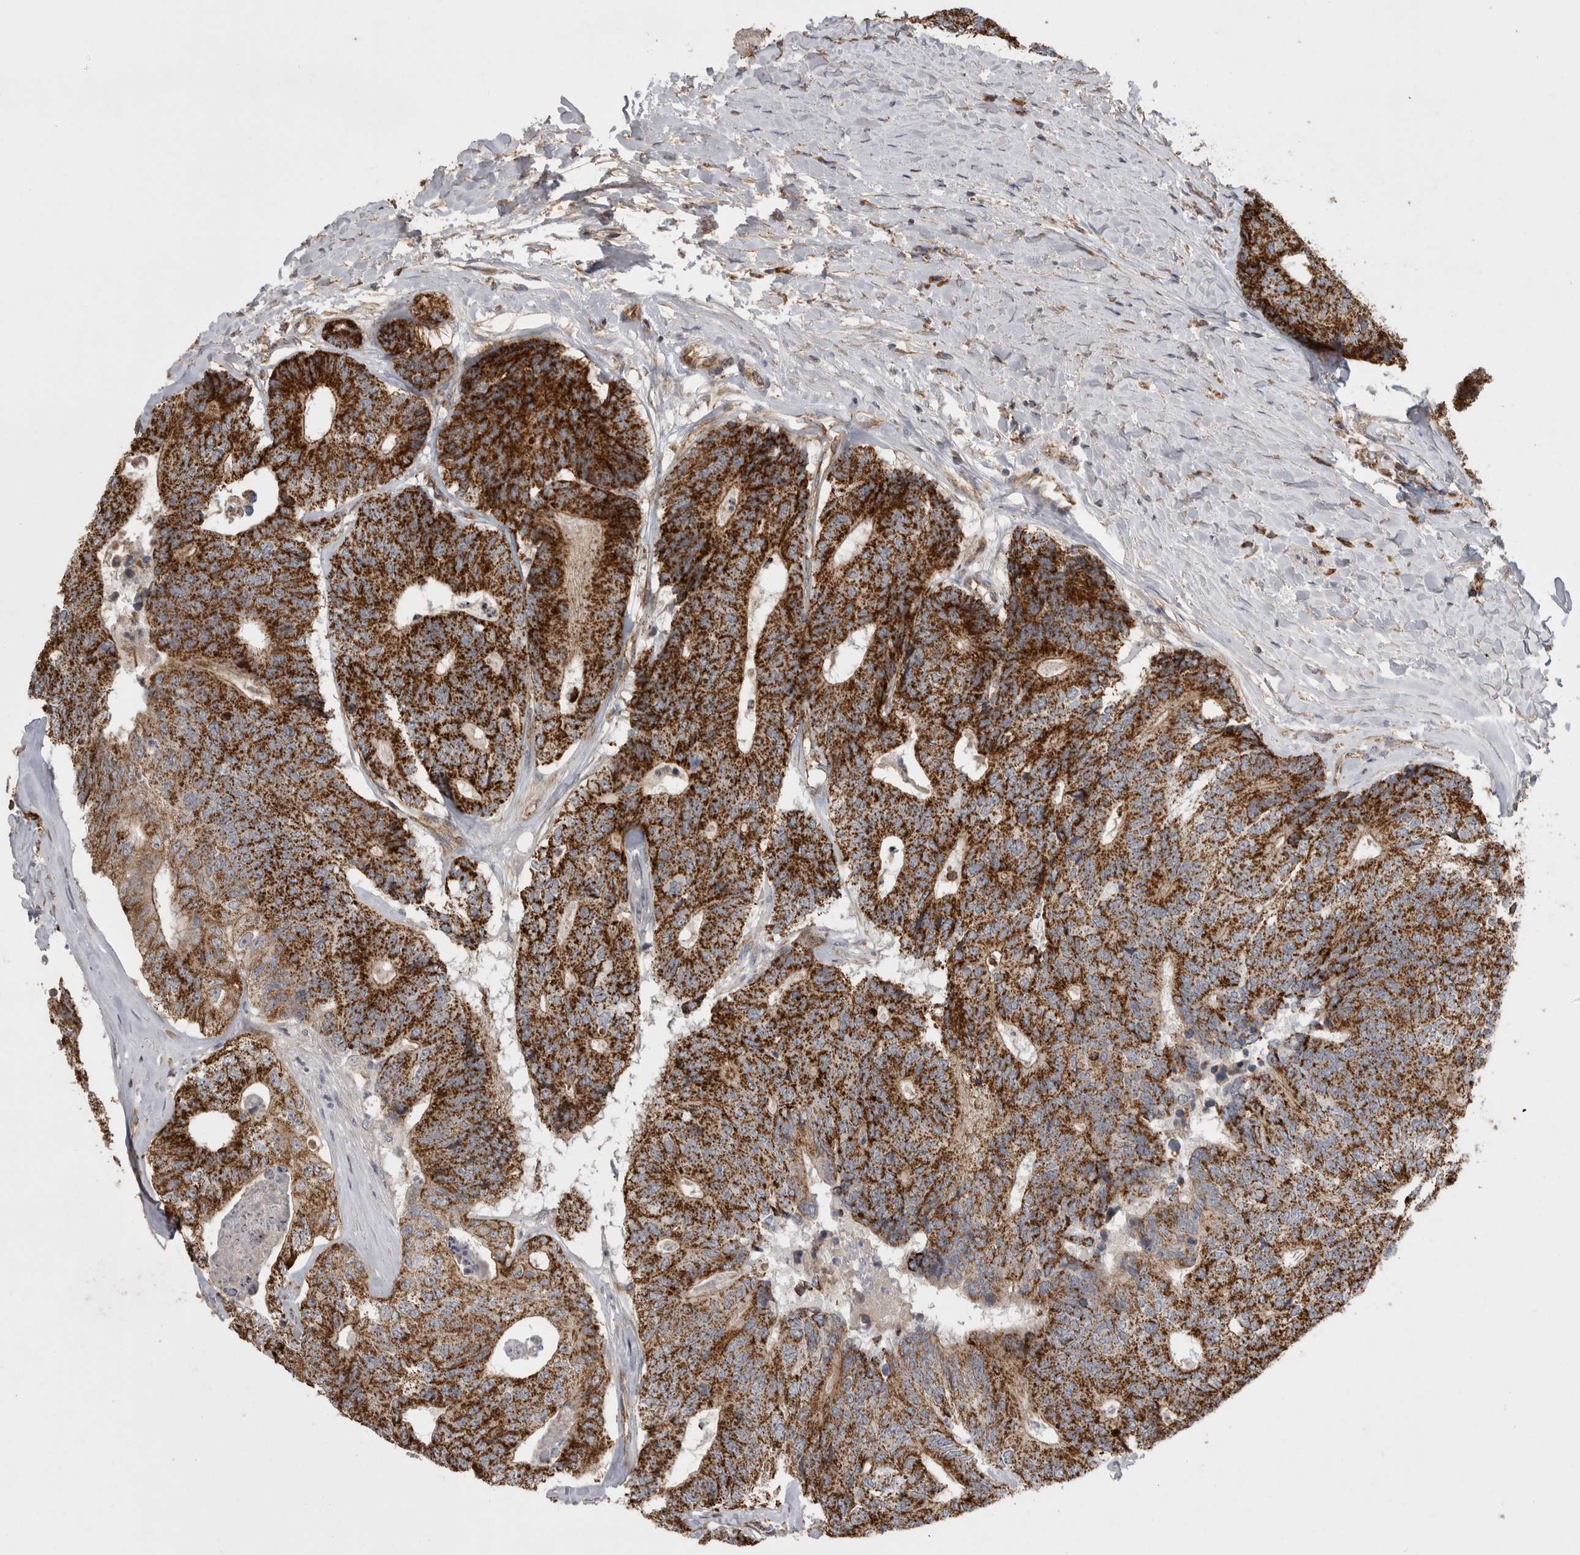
{"staining": {"intensity": "strong", "quantity": ">75%", "location": "cytoplasmic/membranous"}, "tissue": "colorectal cancer", "cell_type": "Tumor cells", "image_type": "cancer", "snomed": [{"axis": "morphology", "description": "Adenocarcinoma, NOS"}, {"axis": "topography", "description": "Colon"}], "caption": "An IHC histopathology image of neoplastic tissue is shown. Protein staining in brown labels strong cytoplasmic/membranous positivity in adenocarcinoma (colorectal) within tumor cells. (brown staining indicates protein expression, while blue staining denotes nuclei).", "gene": "DARS2", "patient": {"sex": "female", "age": 67}}